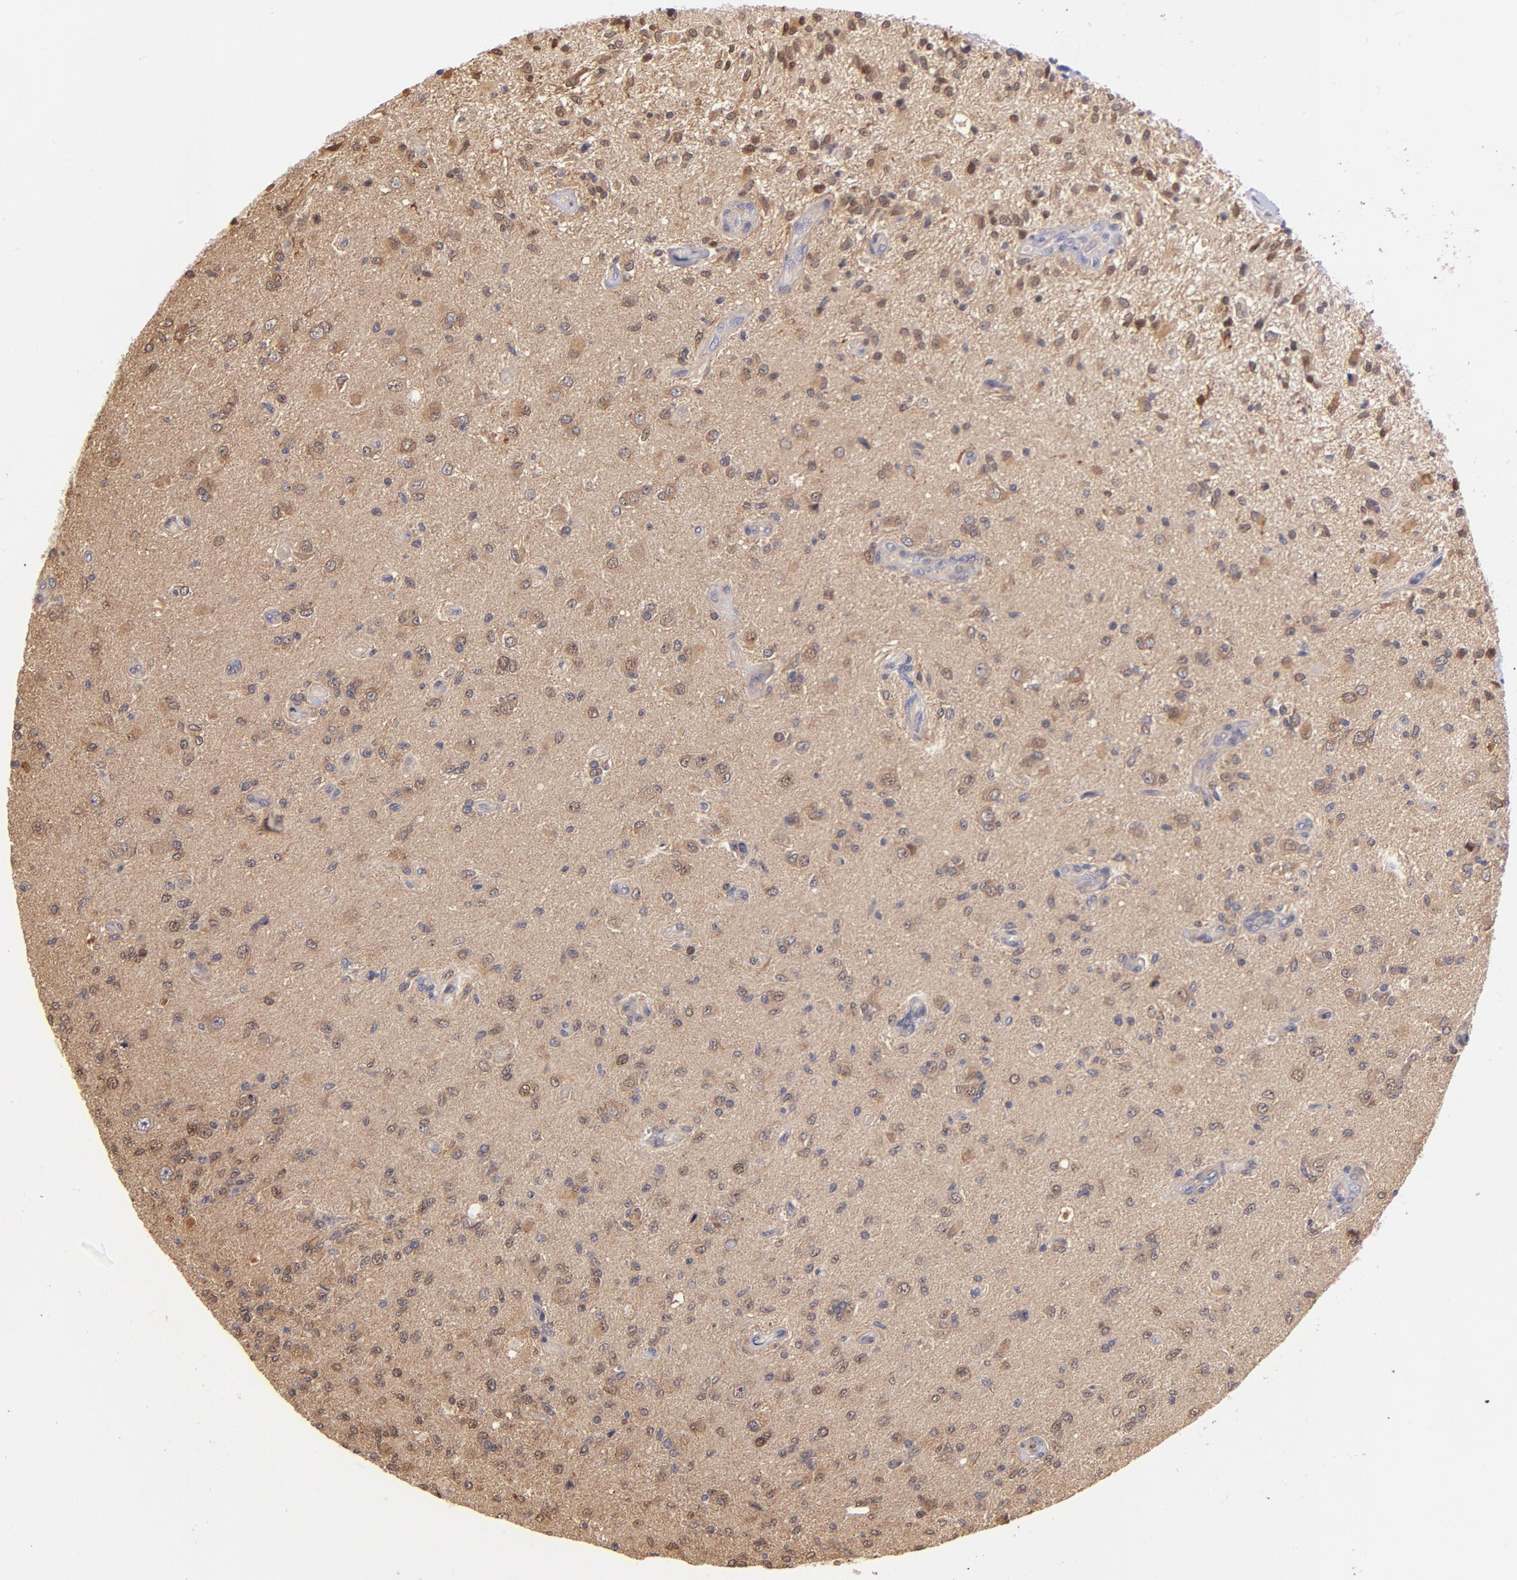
{"staining": {"intensity": "moderate", "quantity": "25%-75%", "location": "cytoplasmic/membranous,nuclear"}, "tissue": "glioma", "cell_type": "Tumor cells", "image_type": "cancer", "snomed": [{"axis": "morphology", "description": "Normal tissue, NOS"}, {"axis": "morphology", "description": "Glioma, malignant, High grade"}, {"axis": "topography", "description": "Cerebral cortex"}], "caption": "Moderate cytoplasmic/membranous and nuclear protein positivity is appreciated in about 25%-75% of tumor cells in glioma. (Stains: DAB in brown, nuclei in blue, Microscopy: brightfield microscopy at high magnification).", "gene": "YWHAB", "patient": {"sex": "male", "age": 77}}